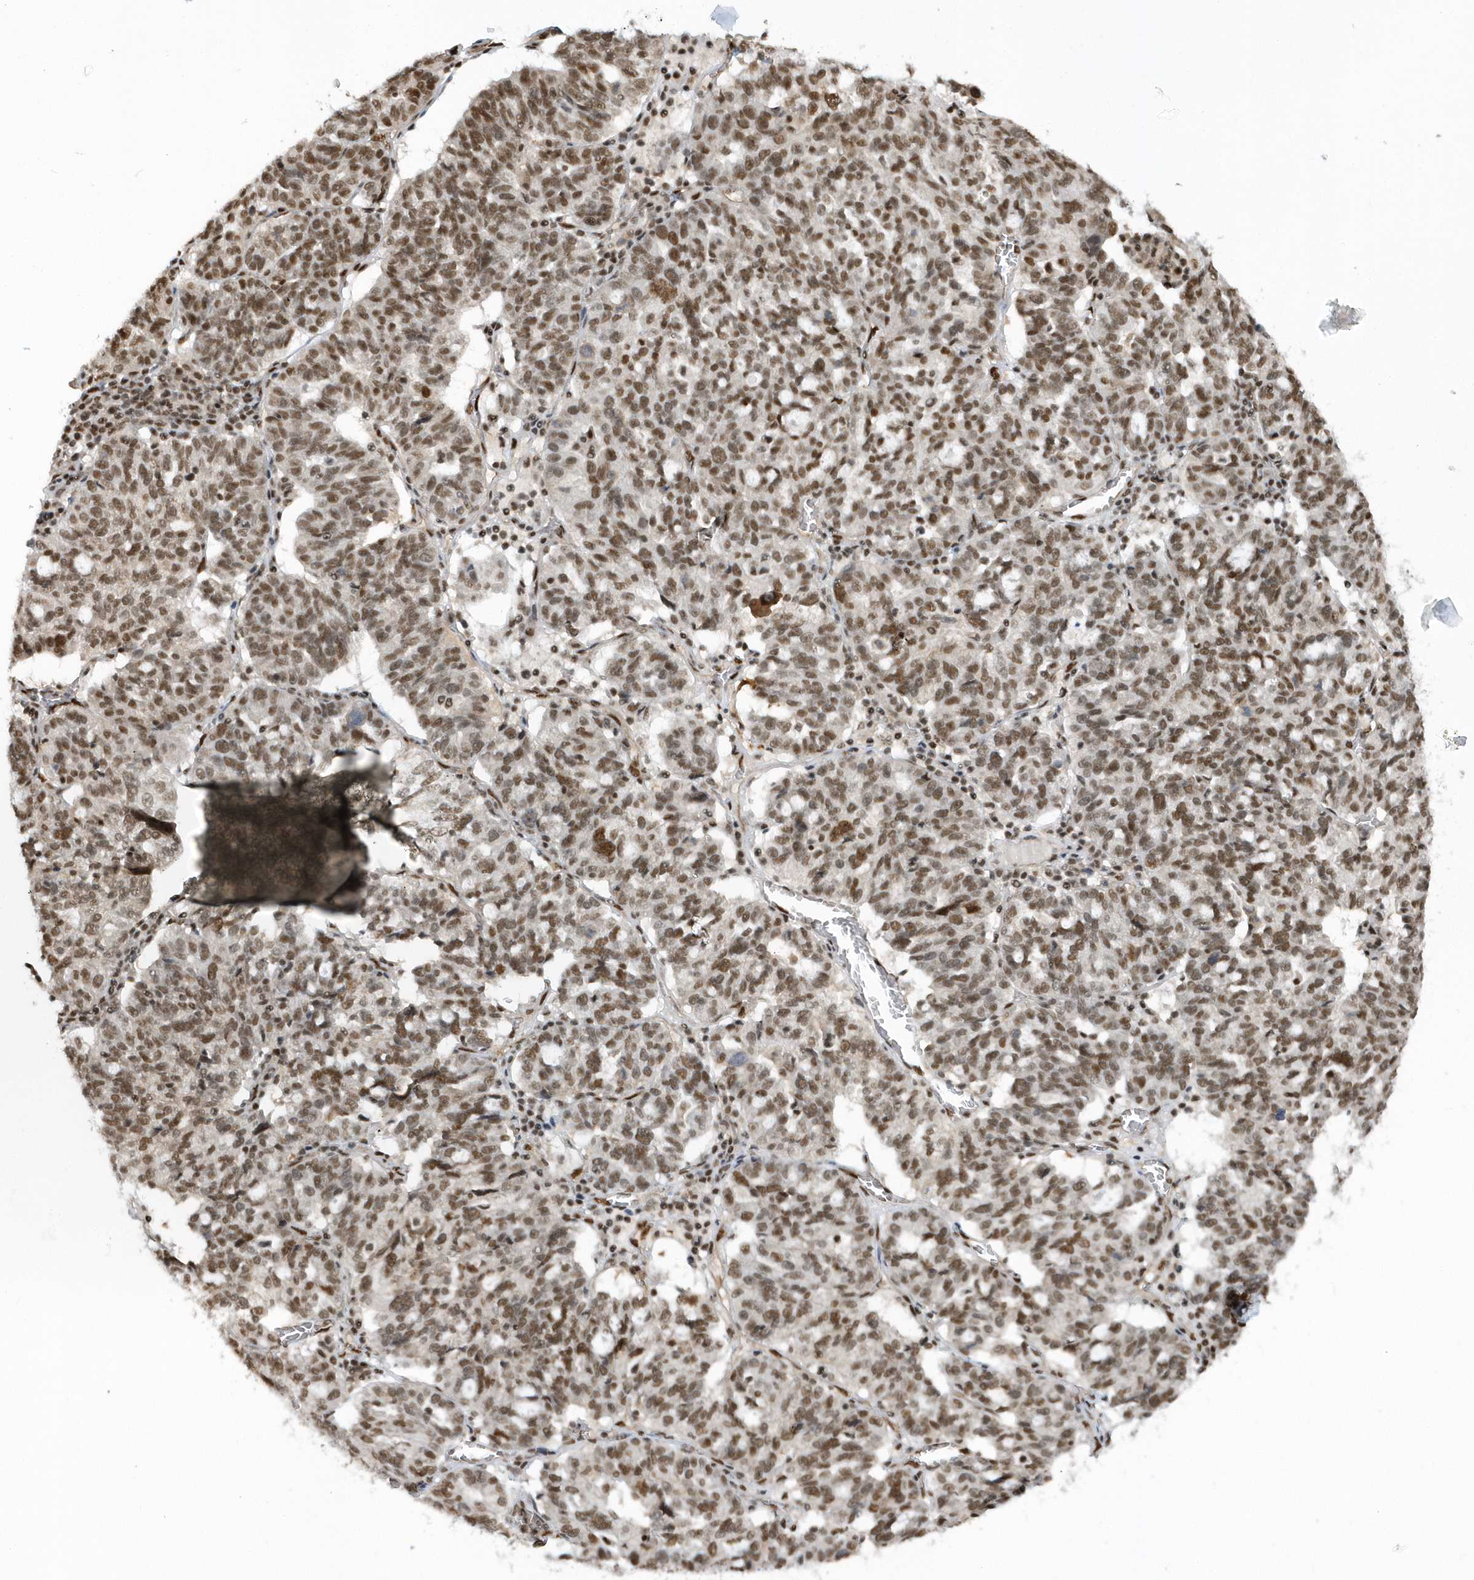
{"staining": {"intensity": "moderate", "quantity": ">75%", "location": "nuclear"}, "tissue": "ovarian cancer", "cell_type": "Tumor cells", "image_type": "cancer", "snomed": [{"axis": "morphology", "description": "Cystadenocarcinoma, serous, NOS"}, {"axis": "topography", "description": "Ovary"}], "caption": "The image displays a brown stain indicating the presence of a protein in the nuclear of tumor cells in serous cystadenocarcinoma (ovarian).", "gene": "SEPHS1", "patient": {"sex": "female", "age": 59}}